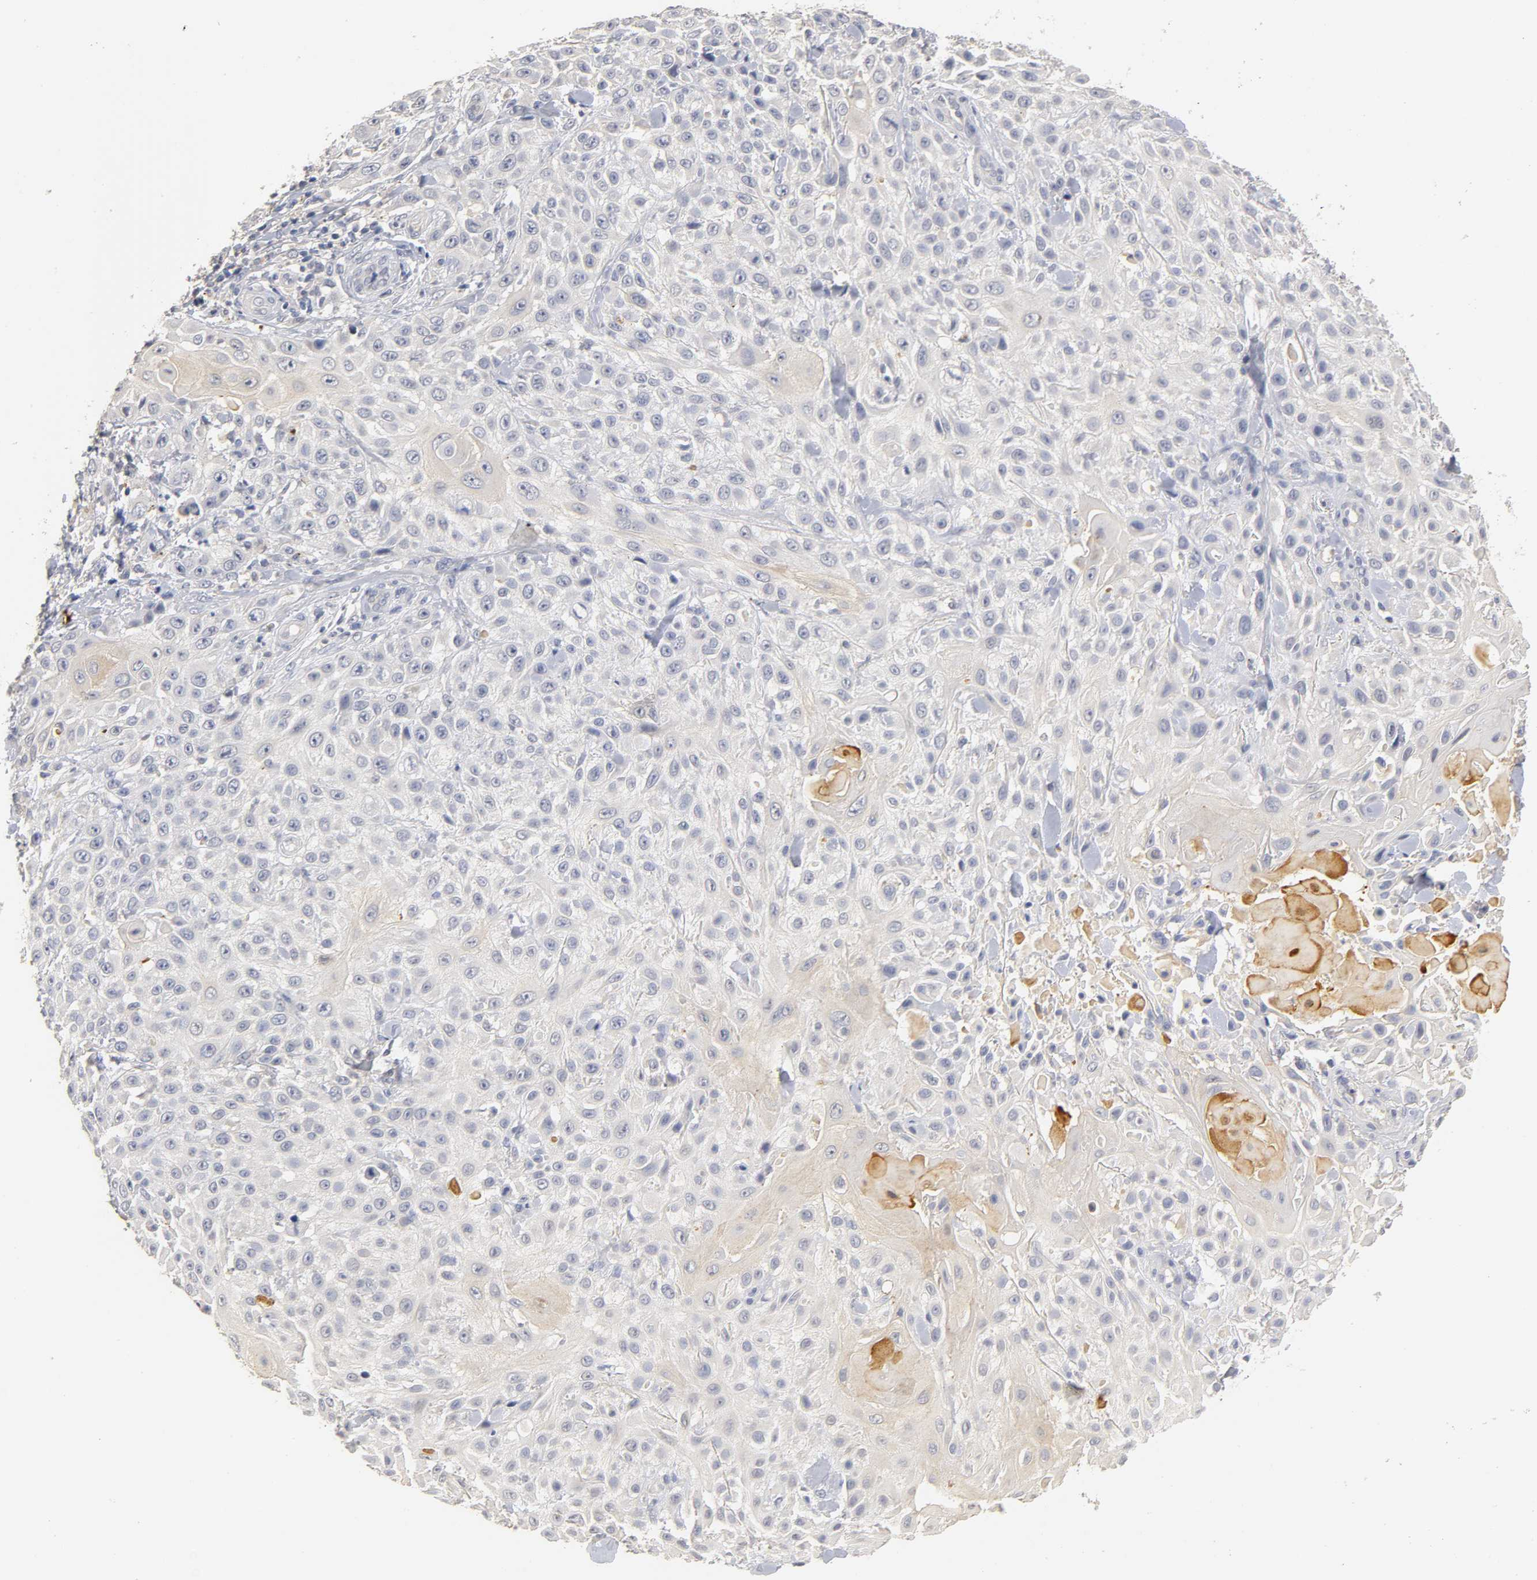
{"staining": {"intensity": "moderate", "quantity": "<25%", "location": "cytoplasmic/membranous"}, "tissue": "skin cancer", "cell_type": "Tumor cells", "image_type": "cancer", "snomed": [{"axis": "morphology", "description": "Squamous cell carcinoma, NOS"}, {"axis": "topography", "description": "Skin"}], "caption": "Protein analysis of skin squamous cell carcinoma tissue demonstrates moderate cytoplasmic/membranous expression in about <25% of tumor cells.", "gene": "OVOL1", "patient": {"sex": "female", "age": 42}}